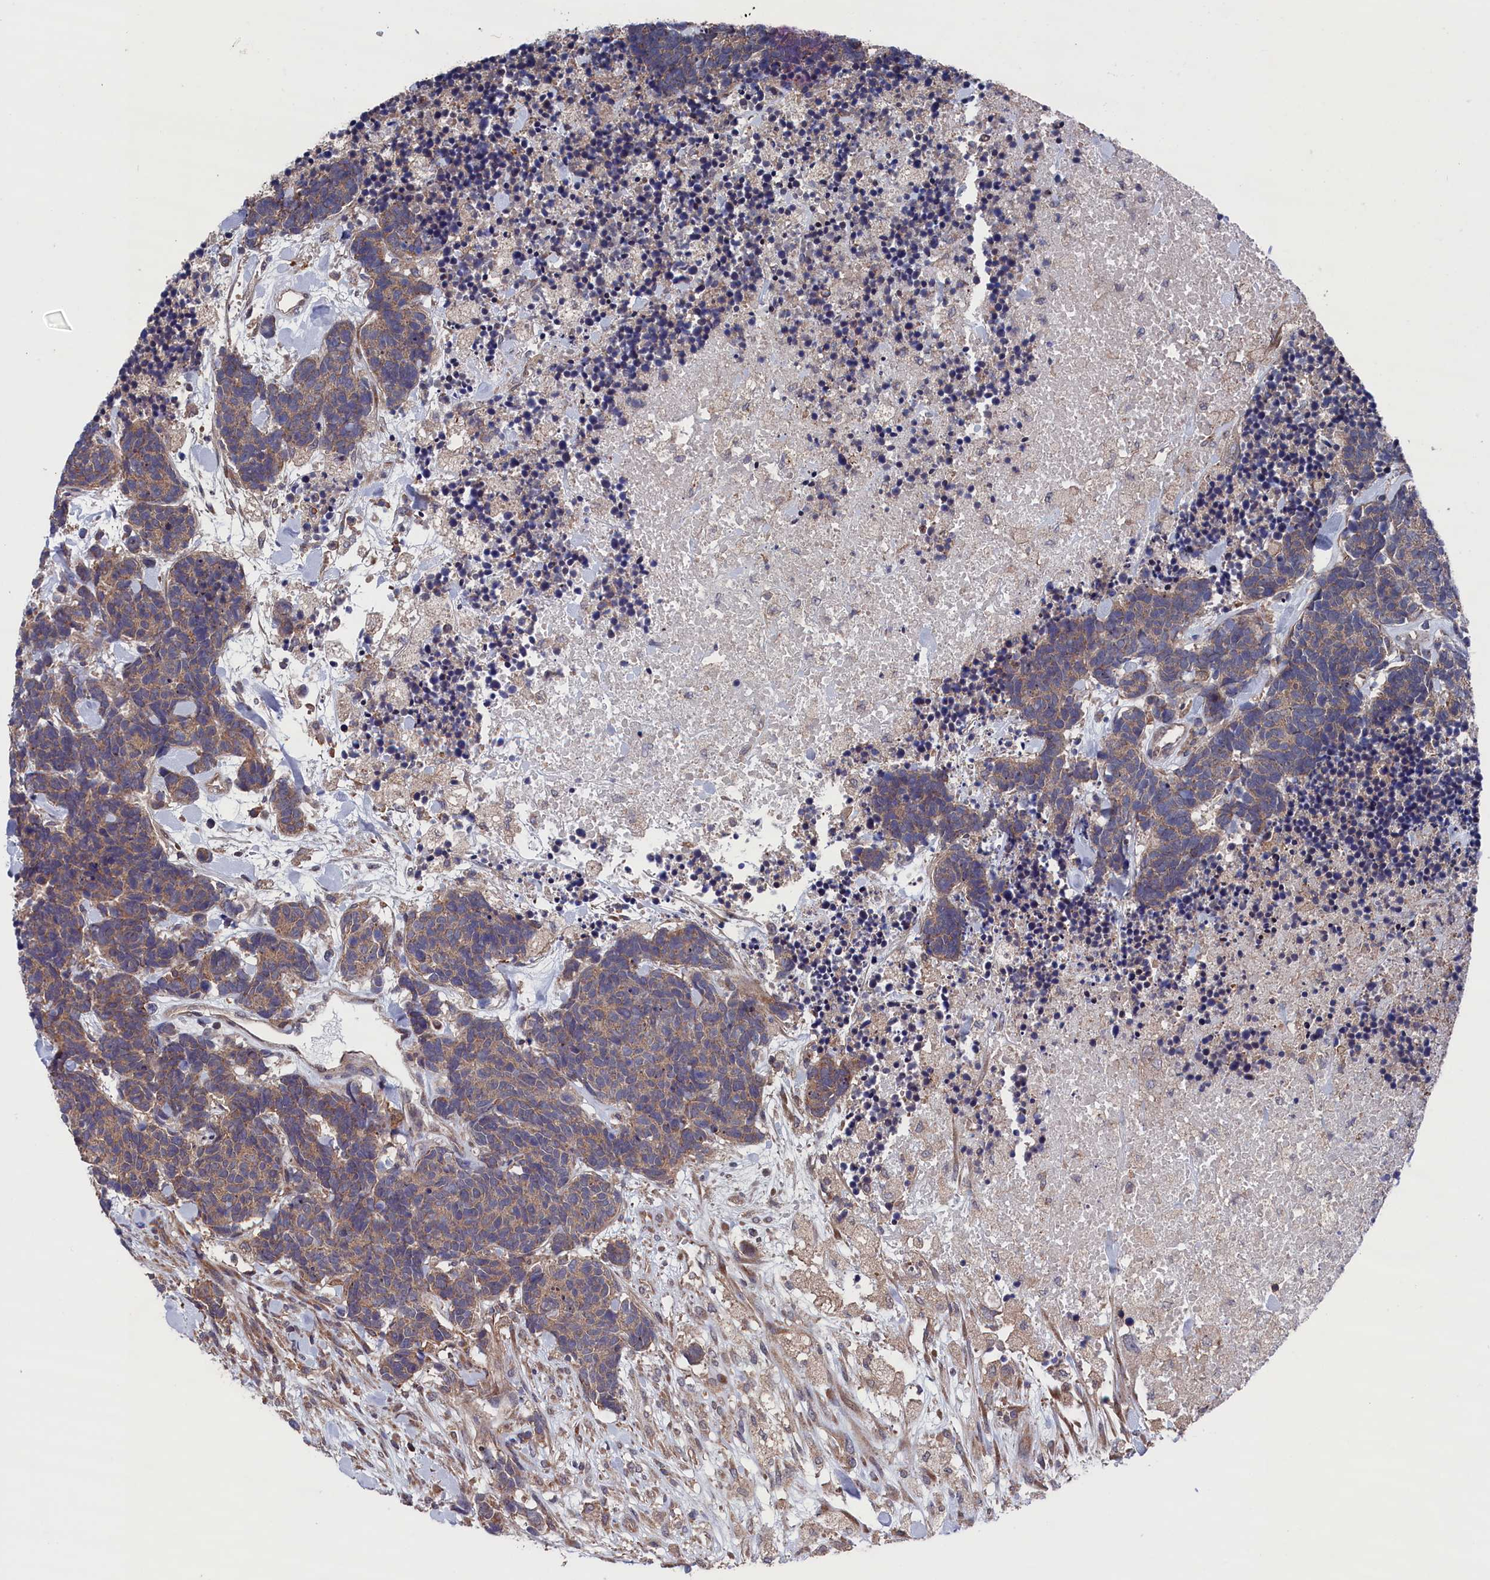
{"staining": {"intensity": "moderate", "quantity": ">75%", "location": "cytoplasmic/membranous"}, "tissue": "carcinoid", "cell_type": "Tumor cells", "image_type": "cancer", "snomed": [{"axis": "morphology", "description": "Carcinoma, NOS"}, {"axis": "morphology", "description": "Carcinoid, malignant, NOS"}, {"axis": "topography", "description": "Prostate"}], "caption": "Carcinoid stained with a protein marker reveals moderate staining in tumor cells.", "gene": "SPATA13", "patient": {"sex": "male", "age": 57}}